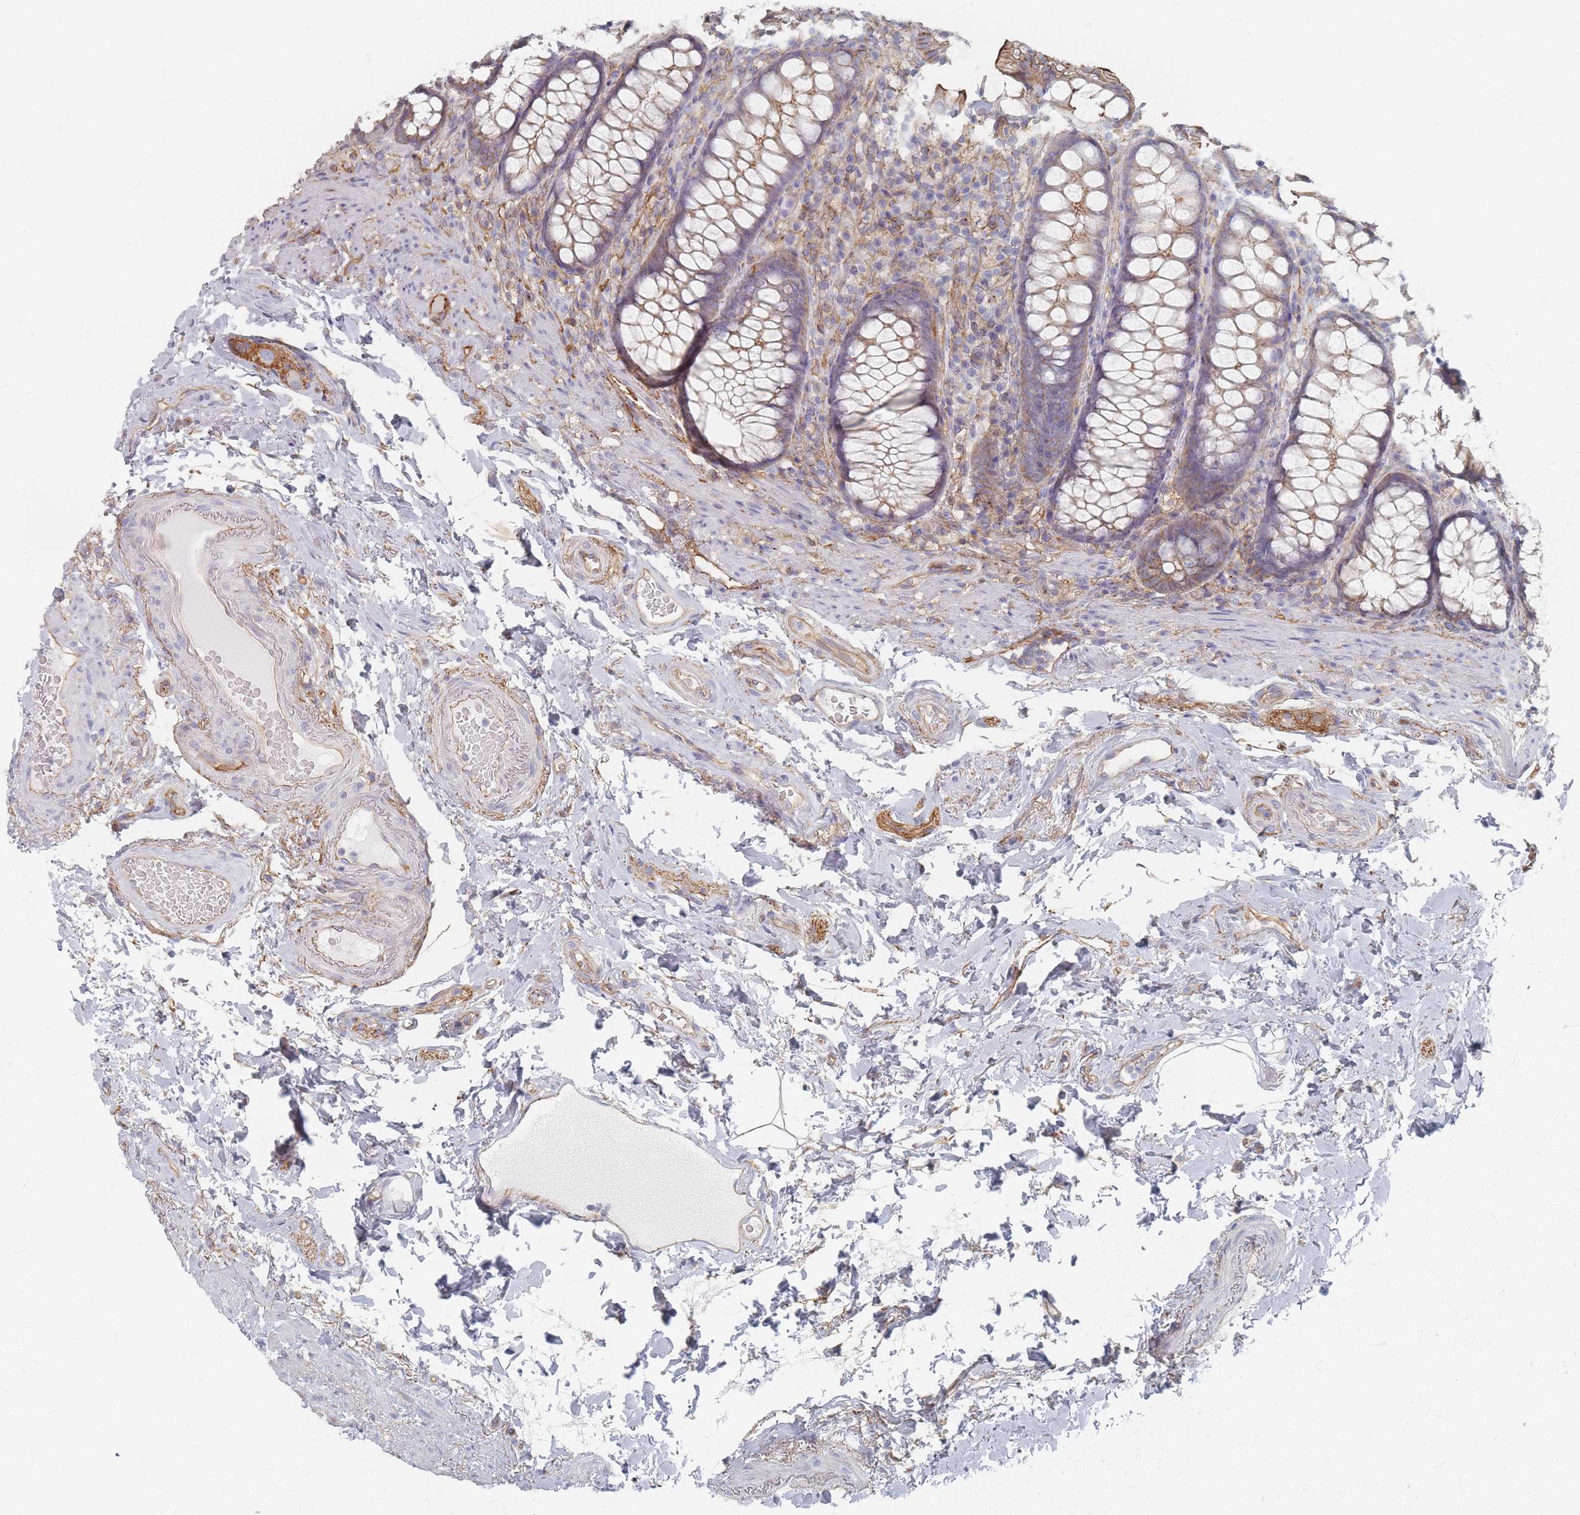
{"staining": {"intensity": "moderate", "quantity": ">75%", "location": "cytoplasmic/membranous"}, "tissue": "rectum", "cell_type": "Glandular cells", "image_type": "normal", "snomed": [{"axis": "morphology", "description": "Normal tissue, NOS"}, {"axis": "topography", "description": "Rectum"}], "caption": "Glandular cells exhibit medium levels of moderate cytoplasmic/membranous staining in approximately >75% of cells in normal rectum.", "gene": "GNB1", "patient": {"sex": "male", "age": 83}}